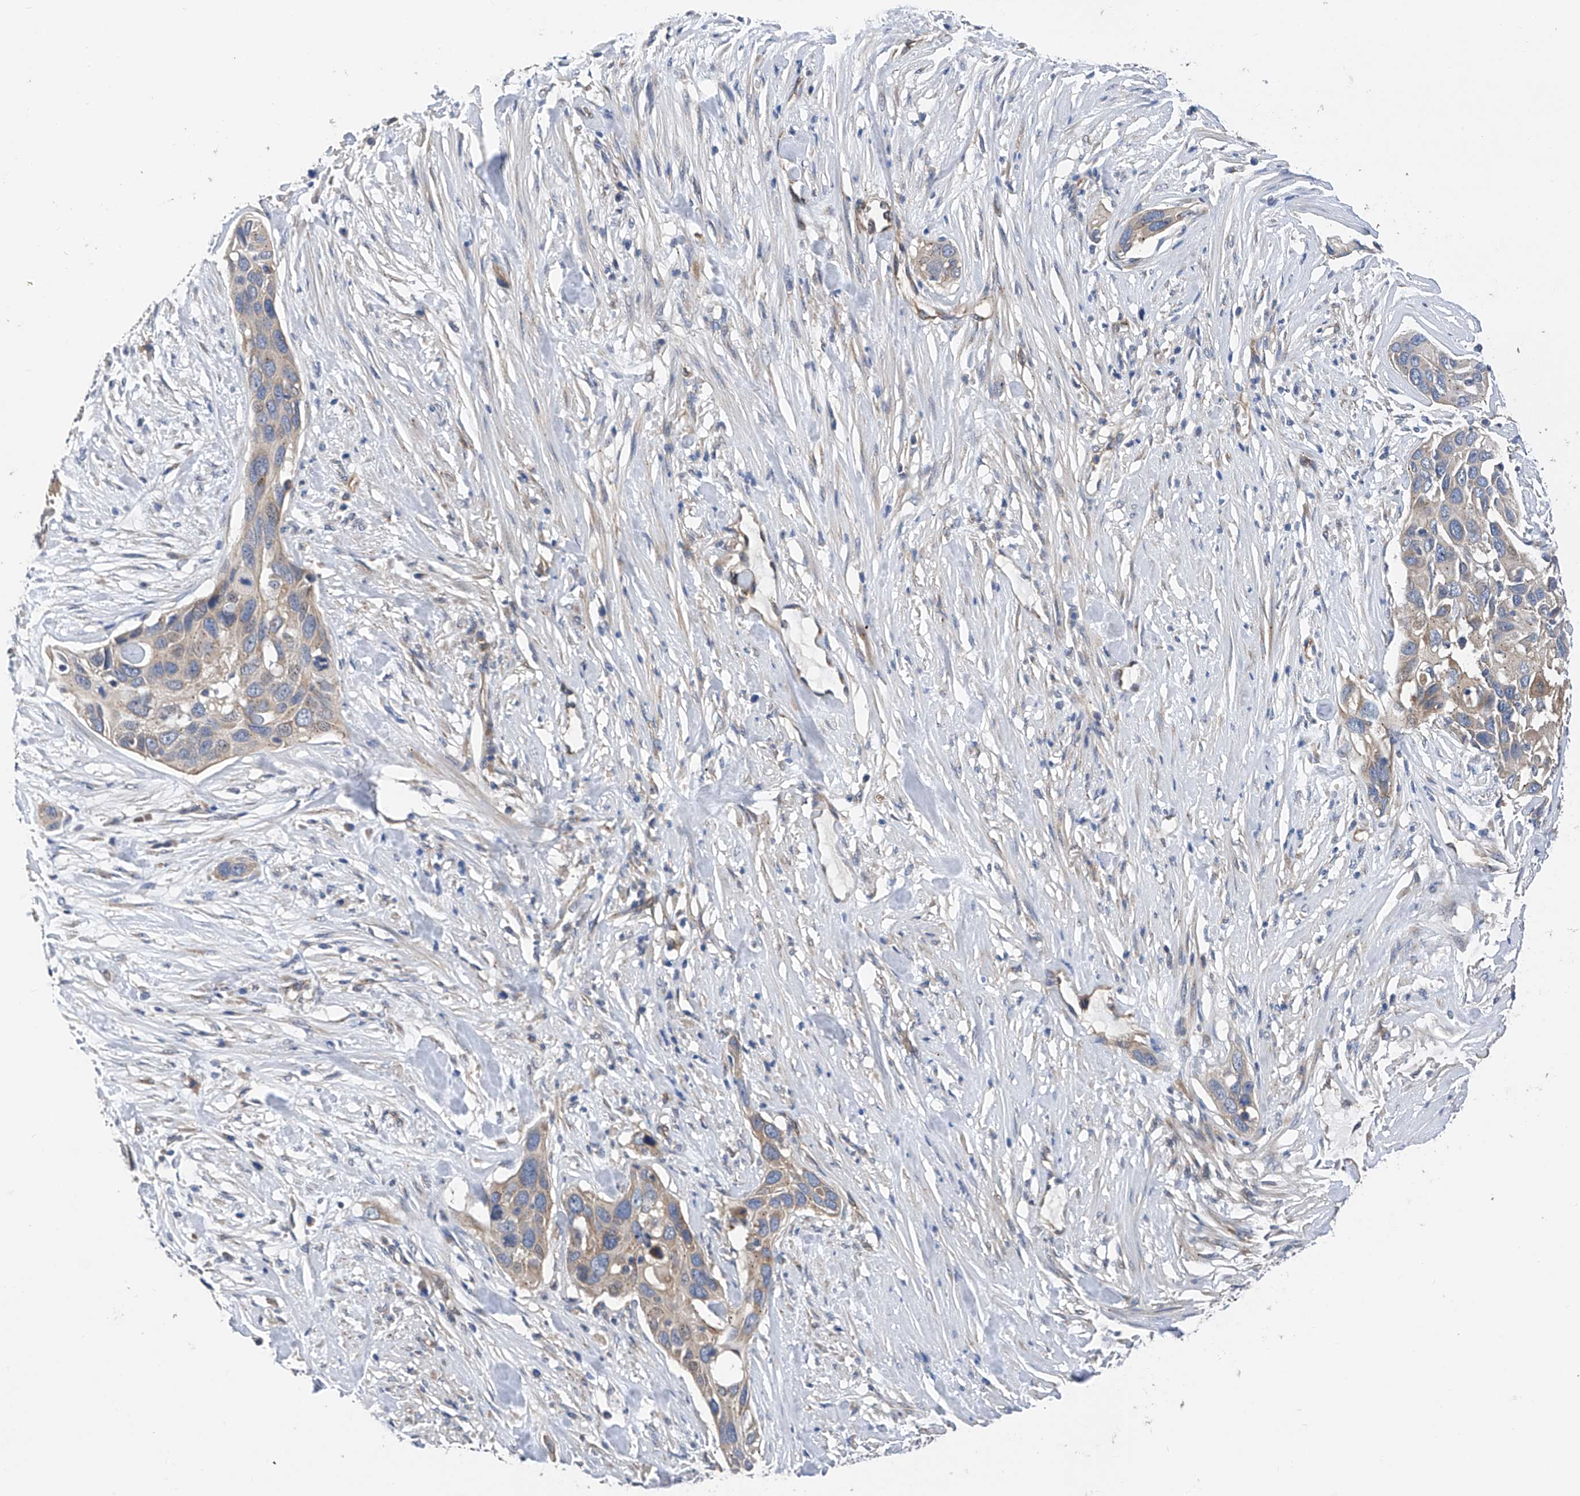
{"staining": {"intensity": "weak", "quantity": "25%-75%", "location": "cytoplasmic/membranous"}, "tissue": "pancreatic cancer", "cell_type": "Tumor cells", "image_type": "cancer", "snomed": [{"axis": "morphology", "description": "Adenocarcinoma, NOS"}, {"axis": "topography", "description": "Pancreas"}], "caption": "Immunohistochemistry (DAB (3,3'-diaminobenzidine)) staining of human adenocarcinoma (pancreatic) exhibits weak cytoplasmic/membranous protein positivity in about 25%-75% of tumor cells.", "gene": "PTK2", "patient": {"sex": "female", "age": 60}}